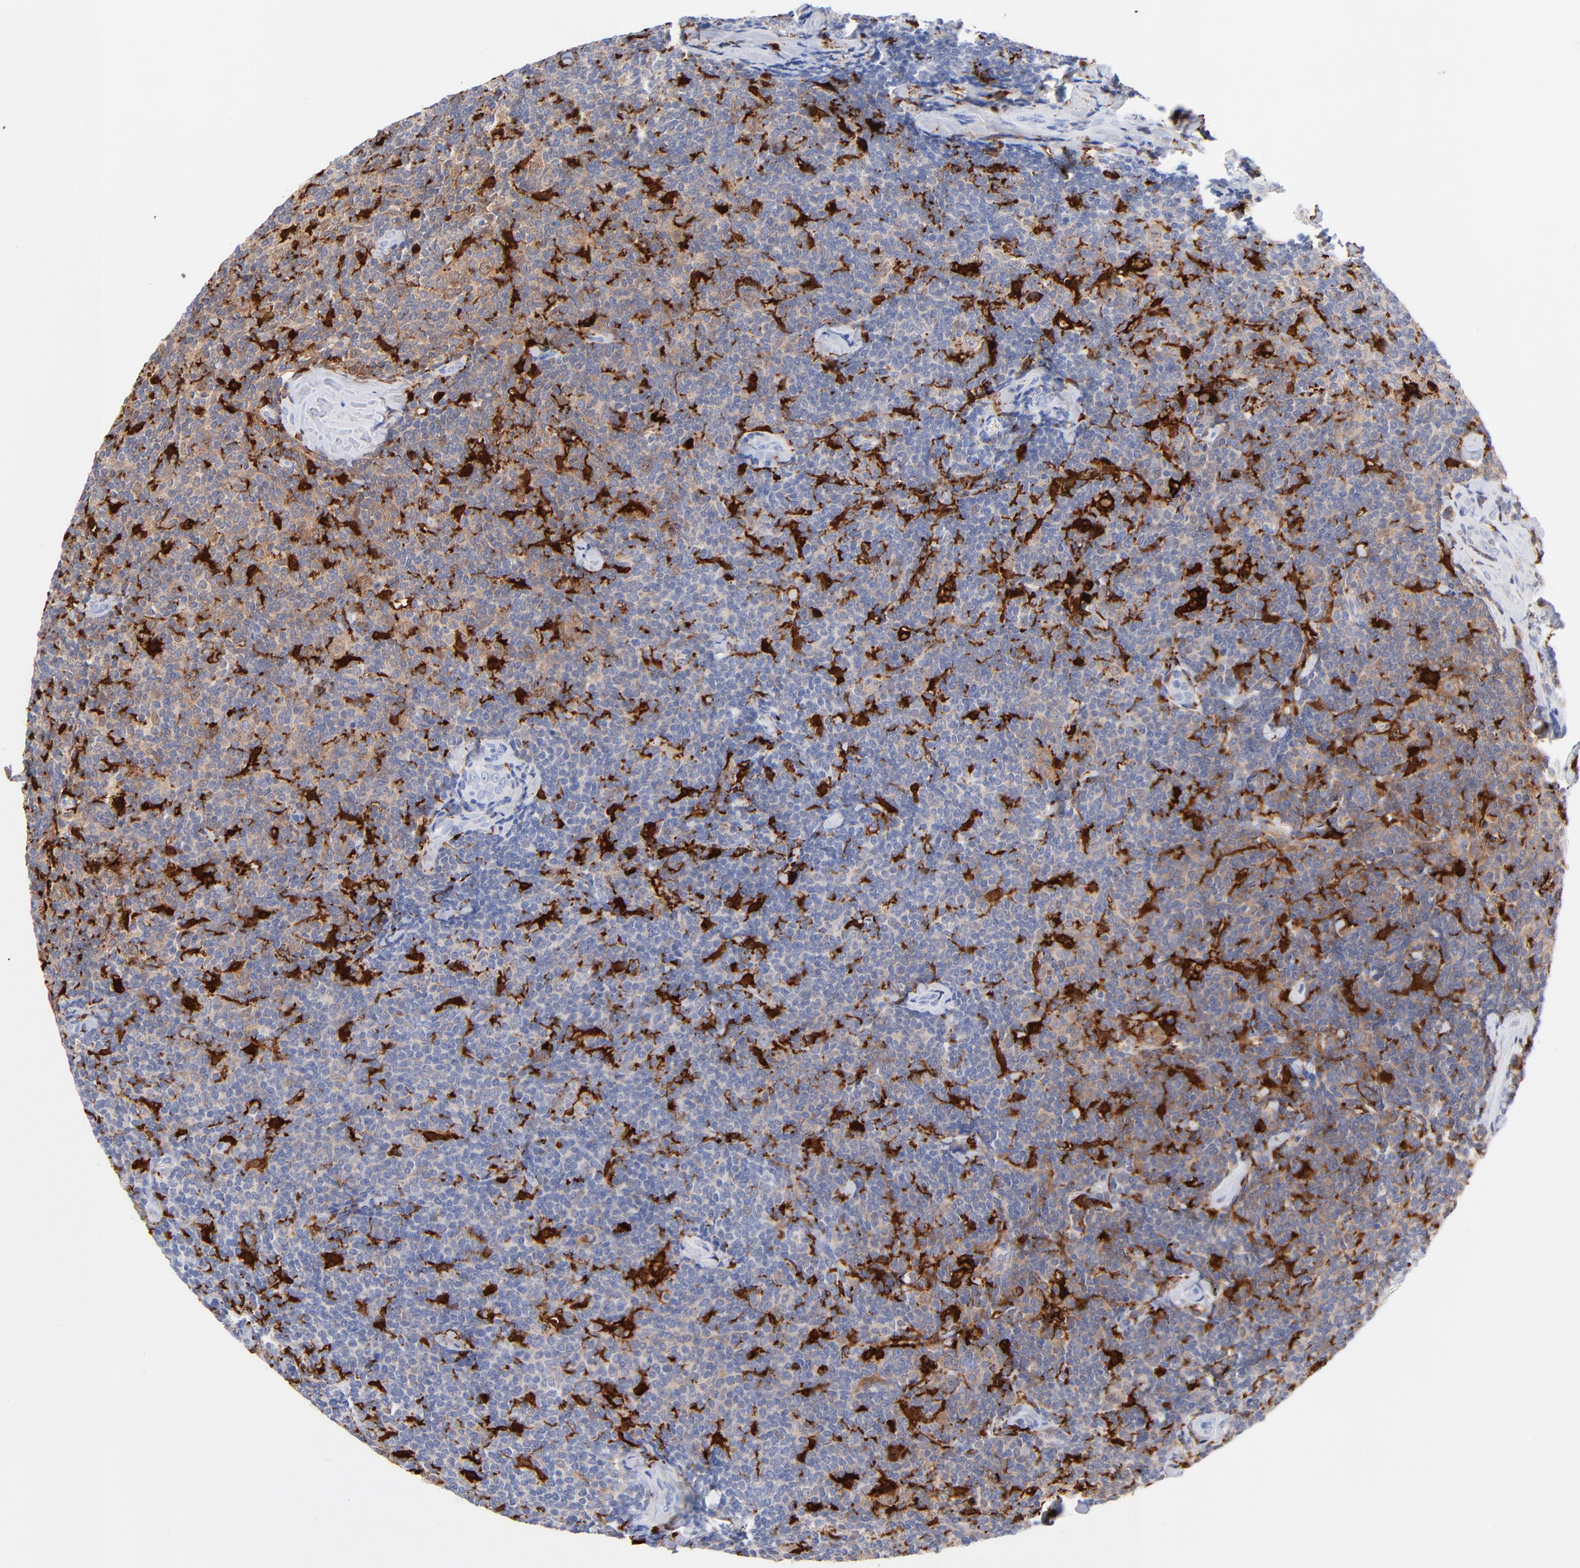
{"staining": {"intensity": "negative", "quantity": "none", "location": "none"}, "tissue": "lymphoma", "cell_type": "Tumor cells", "image_type": "cancer", "snomed": [{"axis": "morphology", "description": "Malignant lymphoma, non-Hodgkin's type, Low grade"}, {"axis": "topography", "description": "Lymph node"}], "caption": "There is no significant staining in tumor cells of lymphoma. (DAB (3,3'-diaminobenzidine) immunohistochemistry with hematoxylin counter stain).", "gene": "IFIT2", "patient": {"sex": "female", "age": 56}}